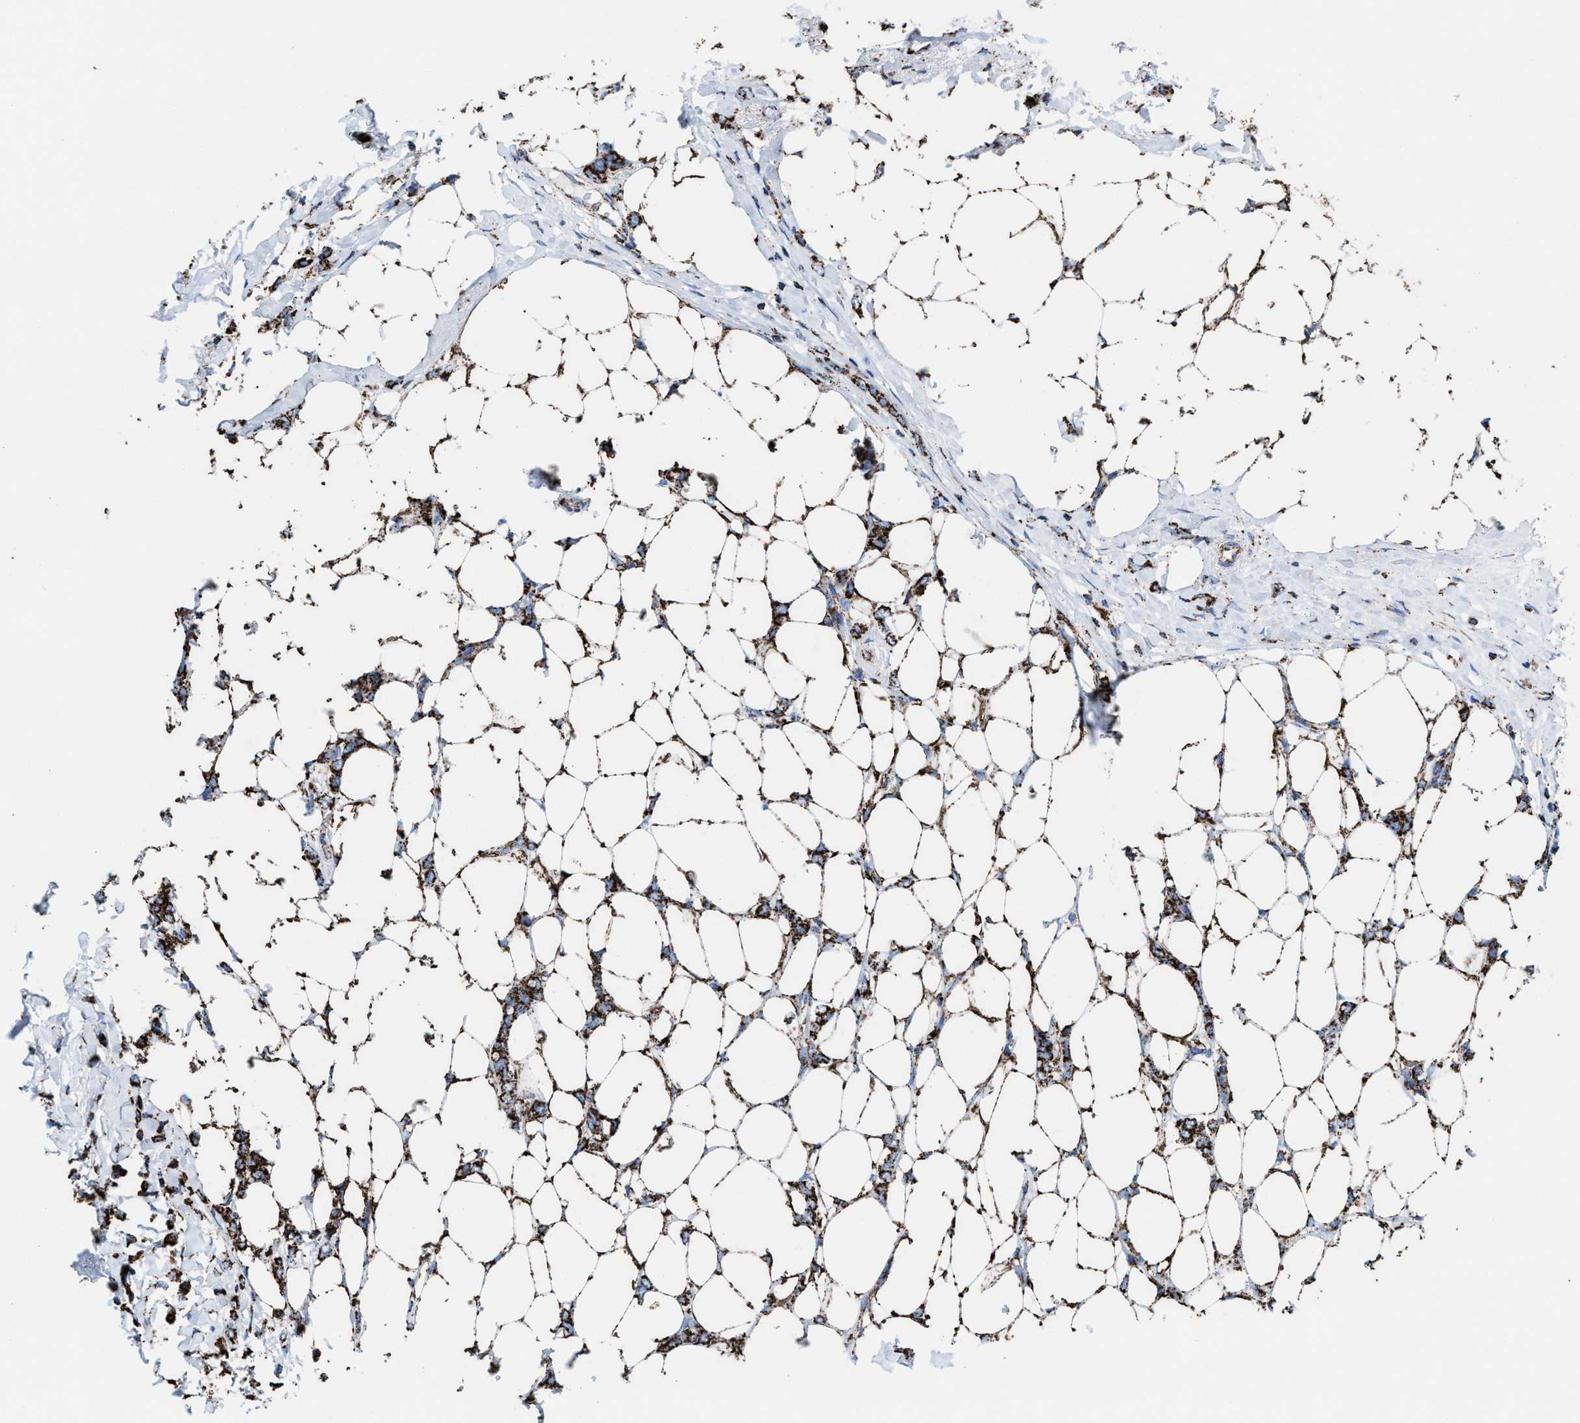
{"staining": {"intensity": "strong", "quantity": ">75%", "location": "cytoplasmic/membranous"}, "tissue": "breast cancer", "cell_type": "Tumor cells", "image_type": "cancer", "snomed": [{"axis": "morphology", "description": "Normal tissue, NOS"}, {"axis": "morphology", "description": "Lobular carcinoma"}, {"axis": "topography", "description": "Breast"}], "caption": "An immunohistochemistry (IHC) histopathology image of neoplastic tissue is shown. Protein staining in brown highlights strong cytoplasmic/membranous positivity in breast cancer within tumor cells.", "gene": "ECHS1", "patient": {"sex": "female", "age": 47}}